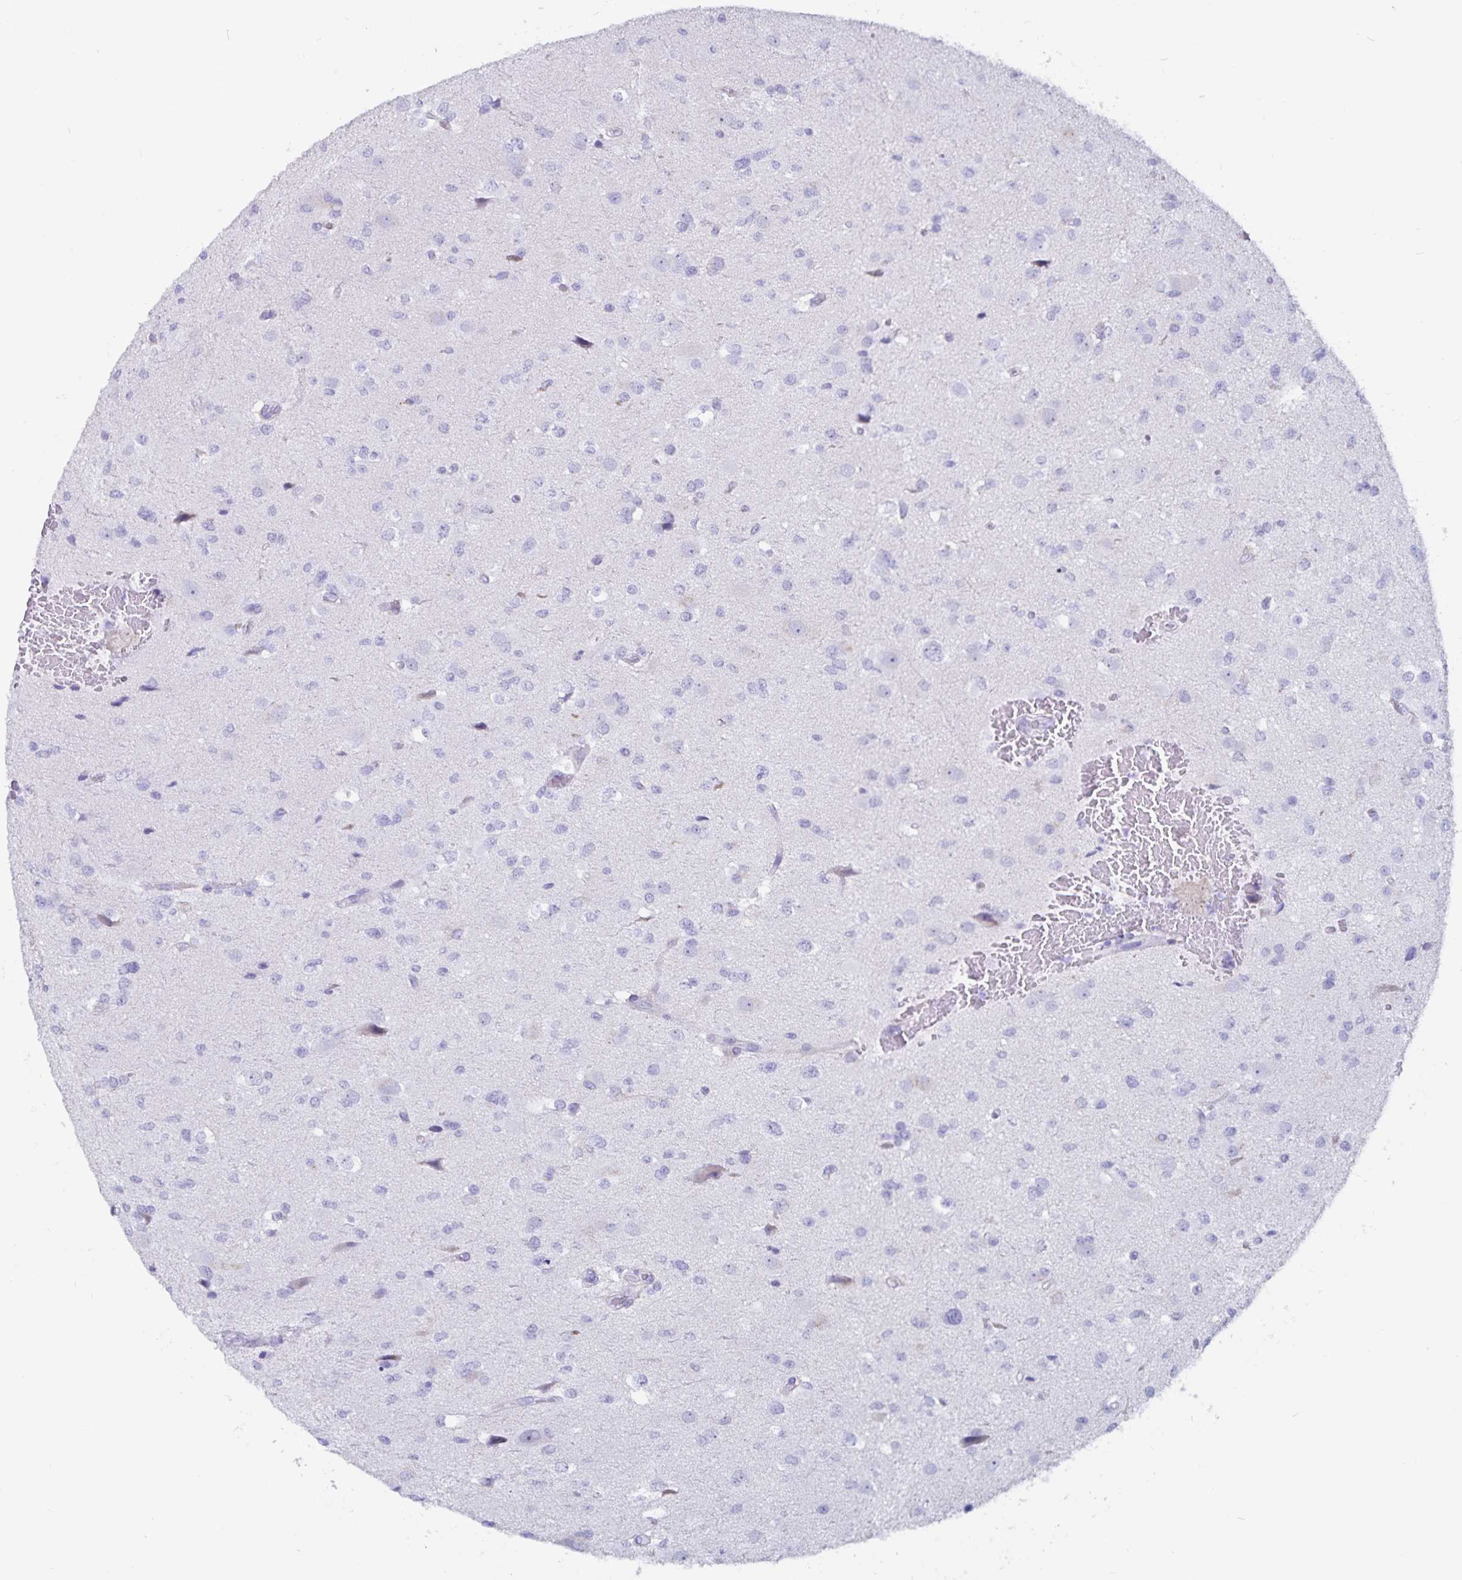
{"staining": {"intensity": "negative", "quantity": "none", "location": "none"}, "tissue": "glioma", "cell_type": "Tumor cells", "image_type": "cancer", "snomed": [{"axis": "morphology", "description": "Glioma, malignant, Low grade"}, {"axis": "topography", "description": "Brain"}], "caption": "There is no significant expression in tumor cells of glioma.", "gene": "GPR137", "patient": {"sex": "female", "age": 32}}